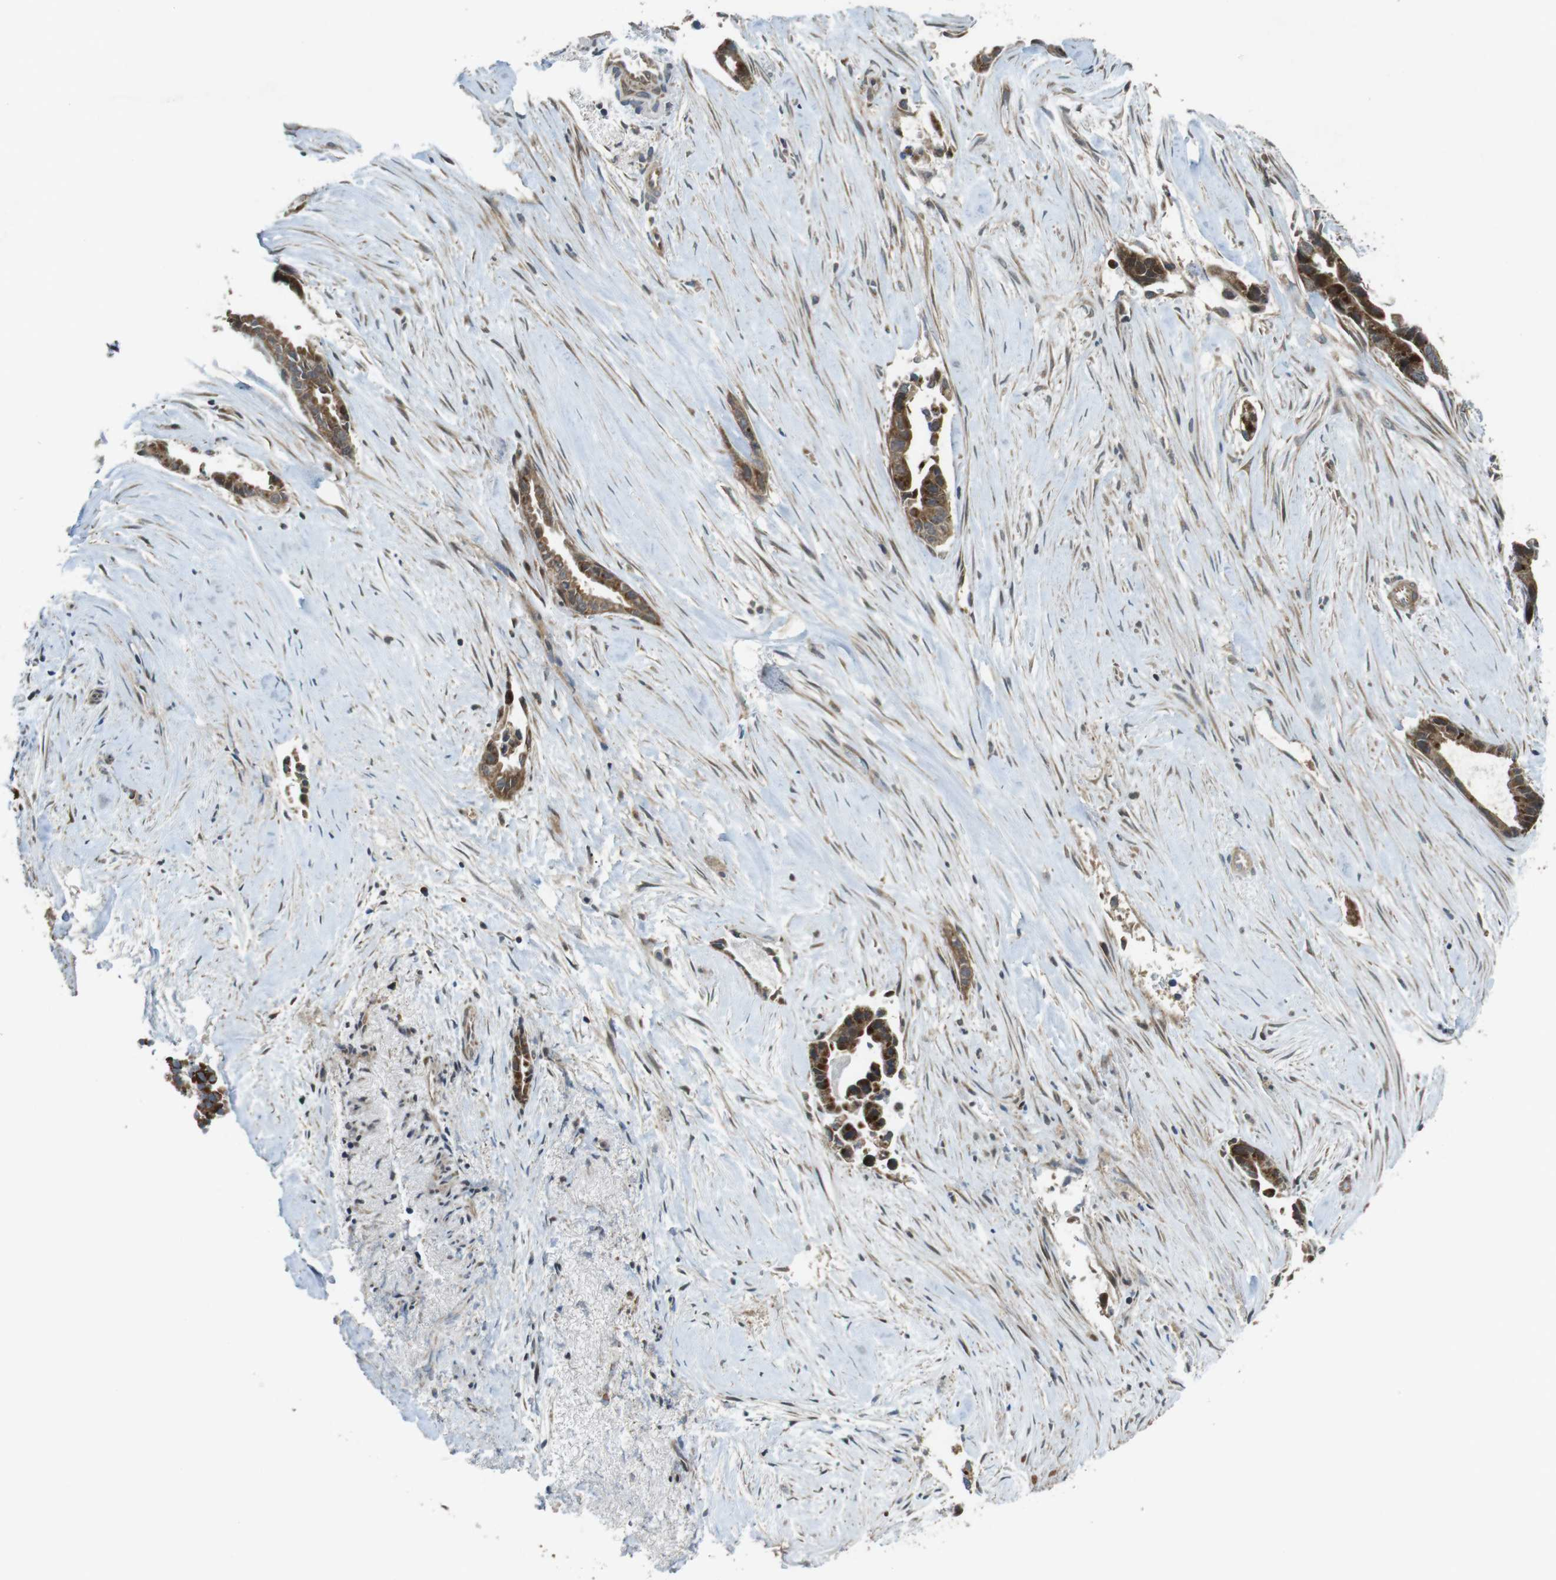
{"staining": {"intensity": "moderate", "quantity": ">75%", "location": "cytoplasmic/membranous"}, "tissue": "liver cancer", "cell_type": "Tumor cells", "image_type": "cancer", "snomed": [{"axis": "morphology", "description": "Cholangiocarcinoma"}, {"axis": "topography", "description": "Liver"}], "caption": "The photomicrograph displays staining of liver cholangiocarcinoma, revealing moderate cytoplasmic/membranous protein staining (brown color) within tumor cells.", "gene": "IFFO2", "patient": {"sex": "female", "age": 55}}